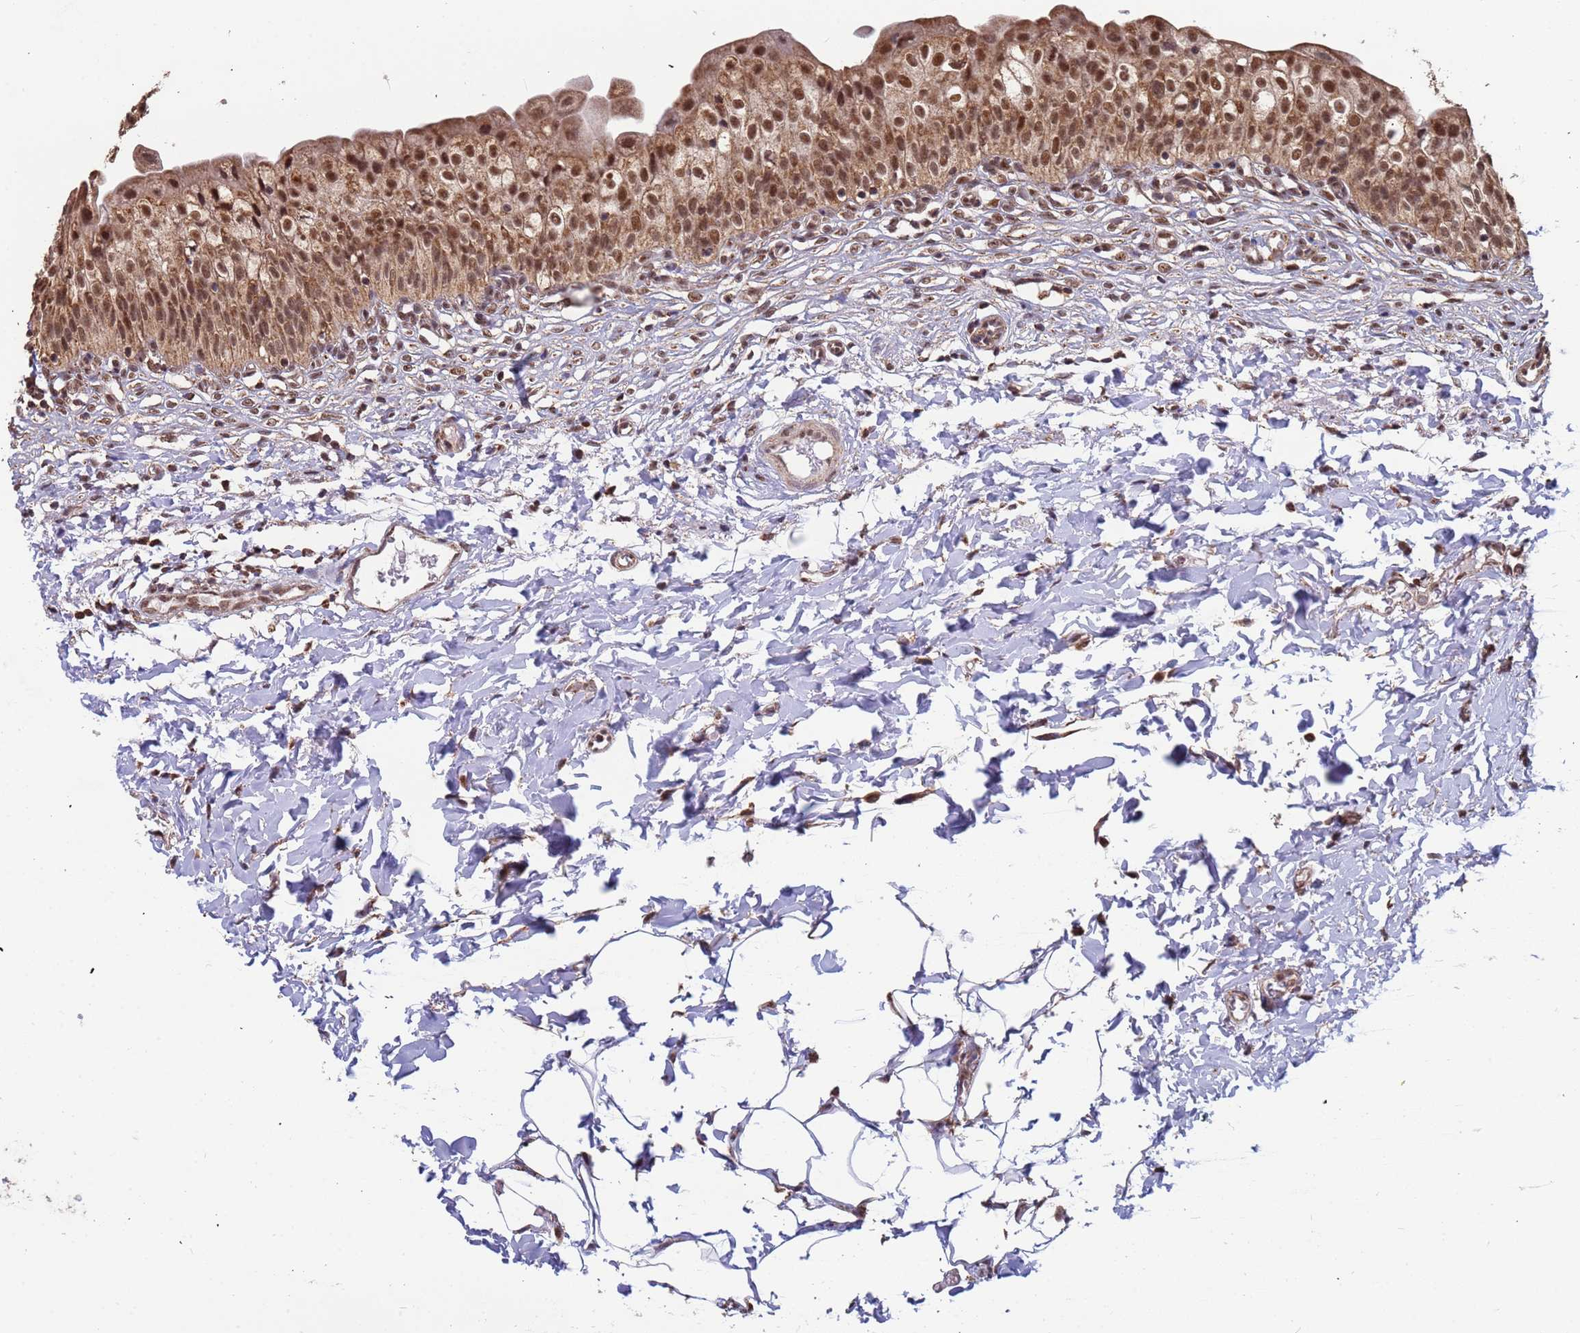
{"staining": {"intensity": "strong", "quantity": ">75%", "location": "cytoplasmic/membranous,nuclear"}, "tissue": "urinary bladder", "cell_type": "Urothelial cells", "image_type": "normal", "snomed": [{"axis": "morphology", "description": "Normal tissue, NOS"}, {"axis": "topography", "description": "Urinary bladder"}], "caption": "Immunohistochemistry (IHC) image of normal urinary bladder stained for a protein (brown), which exhibits high levels of strong cytoplasmic/membranous,nuclear positivity in about >75% of urothelial cells.", "gene": "DENND2B", "patient": {"sex": "male", "age": 55}}